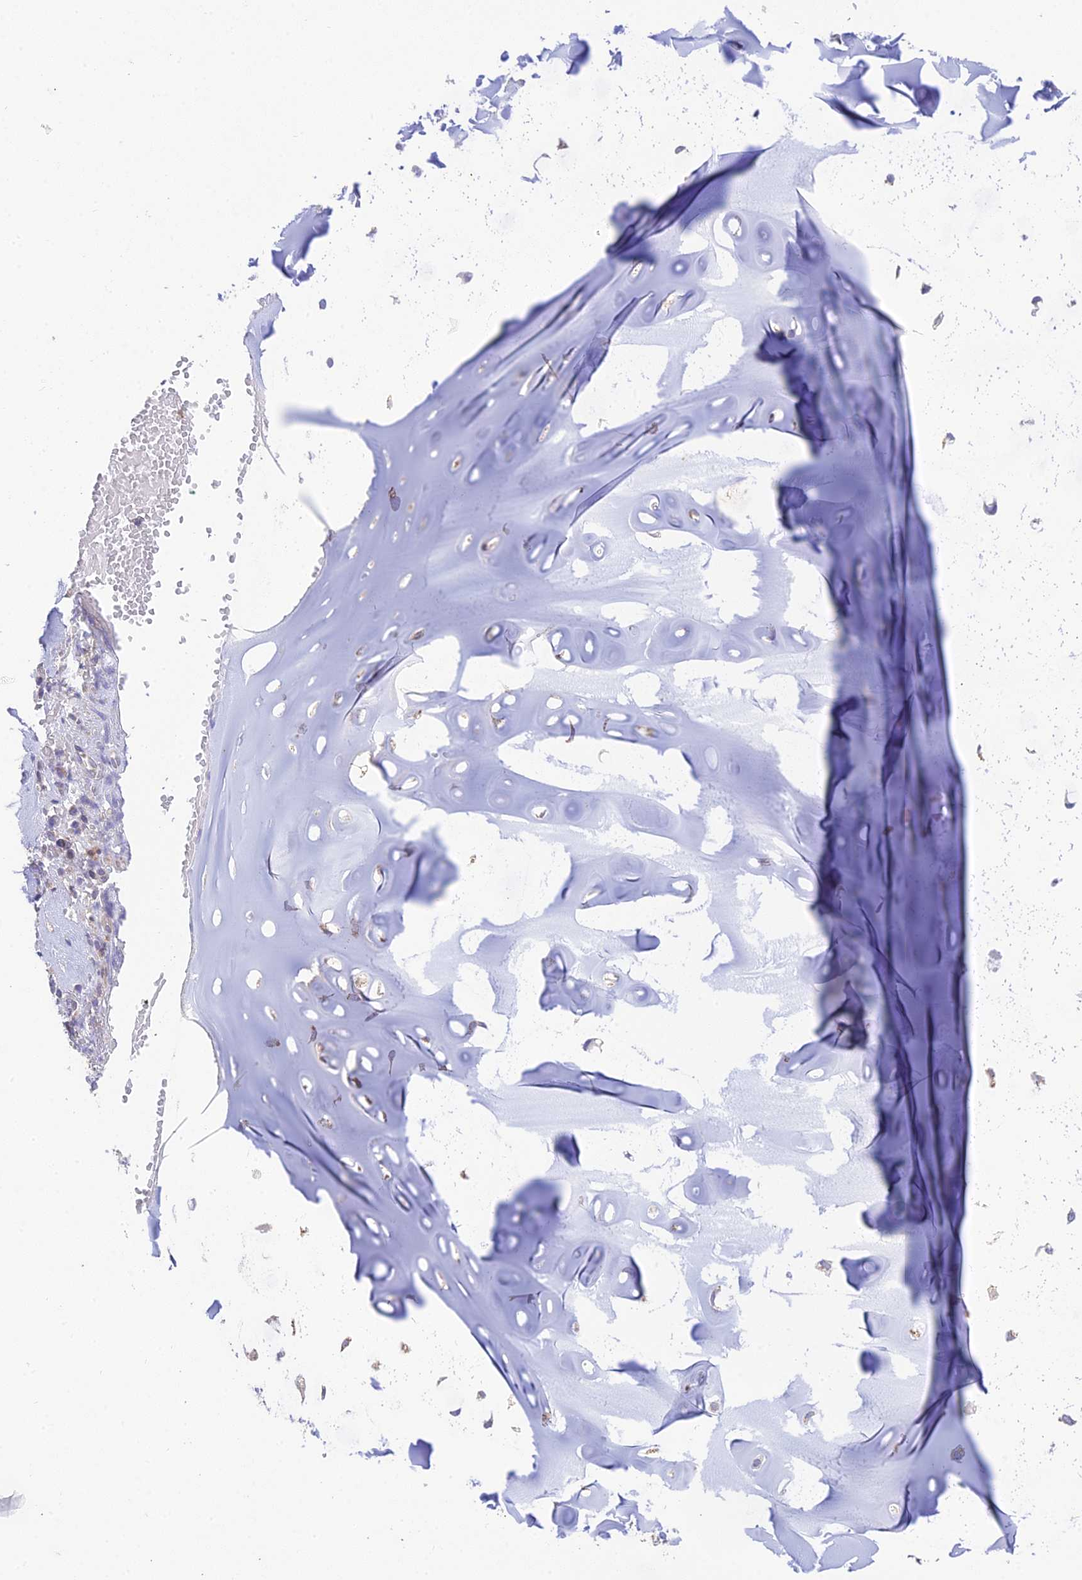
{"staining": {"intensity": "negative", "quantity": "none", "location": "none"}, "tissue": "adipose tissue", "cell_type": "Adipocytes", "image_type": "normal", "snomed": [{"axis": "morphology", "description": "Normal tissue, NOS"}, {"axis": "morphology", "description": "Basal cell carcinoma"}, {"axis": "topography", "description": "Cartilage tissue"}, {"axis": "topography", "description": "Nasopharynx"}, {"axis": "topography", "description": "Oral tissue"}], "caption": "Image shows no significant protein staining in adipocytes of unremarkable adipose tissue. (Stains: DAB (3,3'-diaminobenzidine) immunohistochemistry (IHC) with hematoxylin counter stain, Microscopy: brightfield microscopy at high magnification).", "gene": "BMT2", "patient": {"sex": "female", "age": 77}}